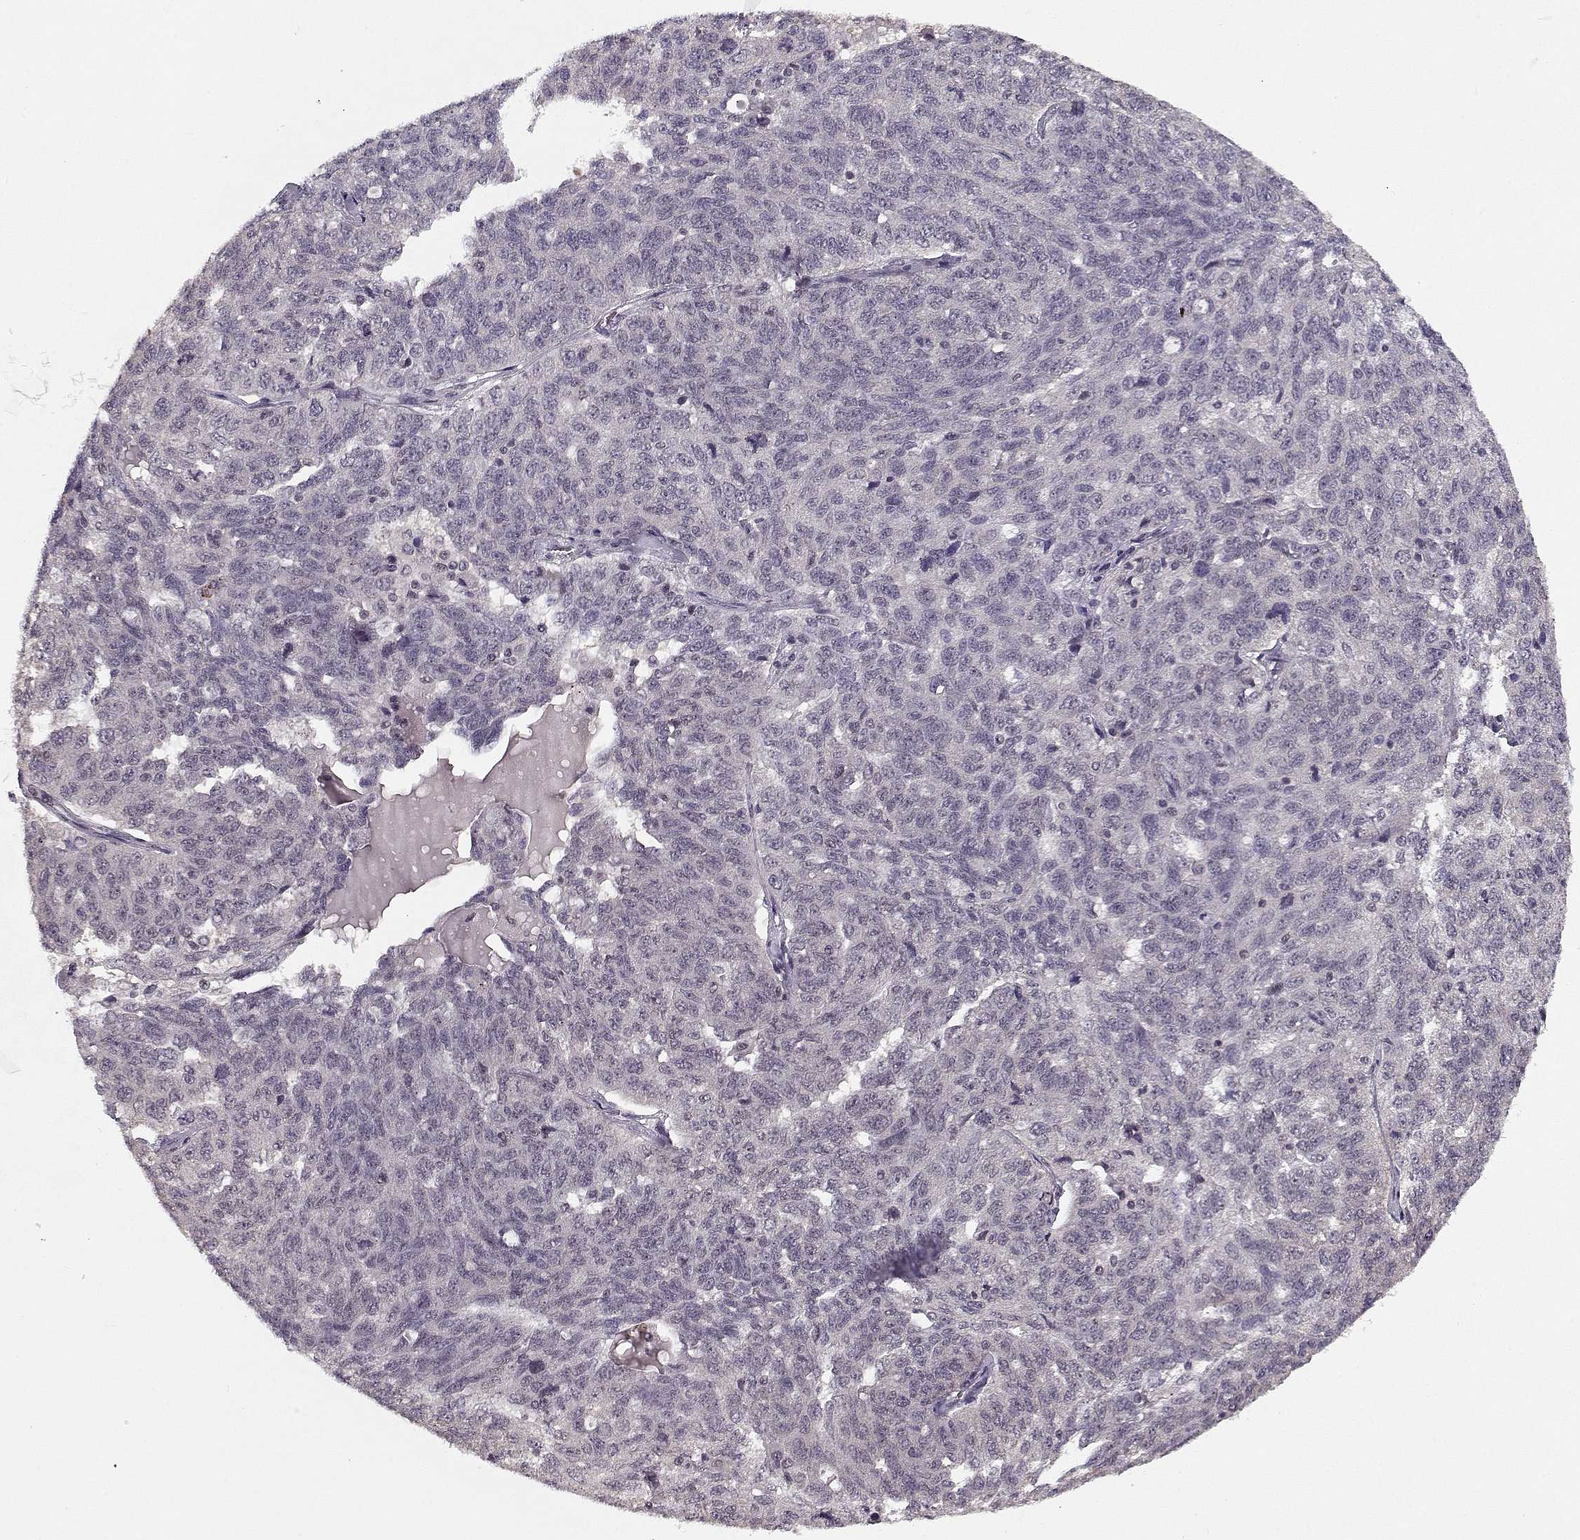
{"staining": {"intensity": "negative", "quantity": "none", "location": "none"}, "tissue": "ovarian cancer", "cell_type": "Tumor cells", "image_type": "cancer", "snomed": [{"axis": "morphology", "description": "Cystadenocarcinoma, serous, NOS"}, {"axis": "topography", "description": "Ovary"}], "caption": "This is a image of IHC staining of ovarian serous cystadenocarcinoma, which shows no expression in tumor cells. Brightfield microscopy of IHC stained with DAB (brown) and hematoxylin (blue), captured at high magnification.", "gene": "TESPA1", "patient": {"sex": "female", "age": 71}}